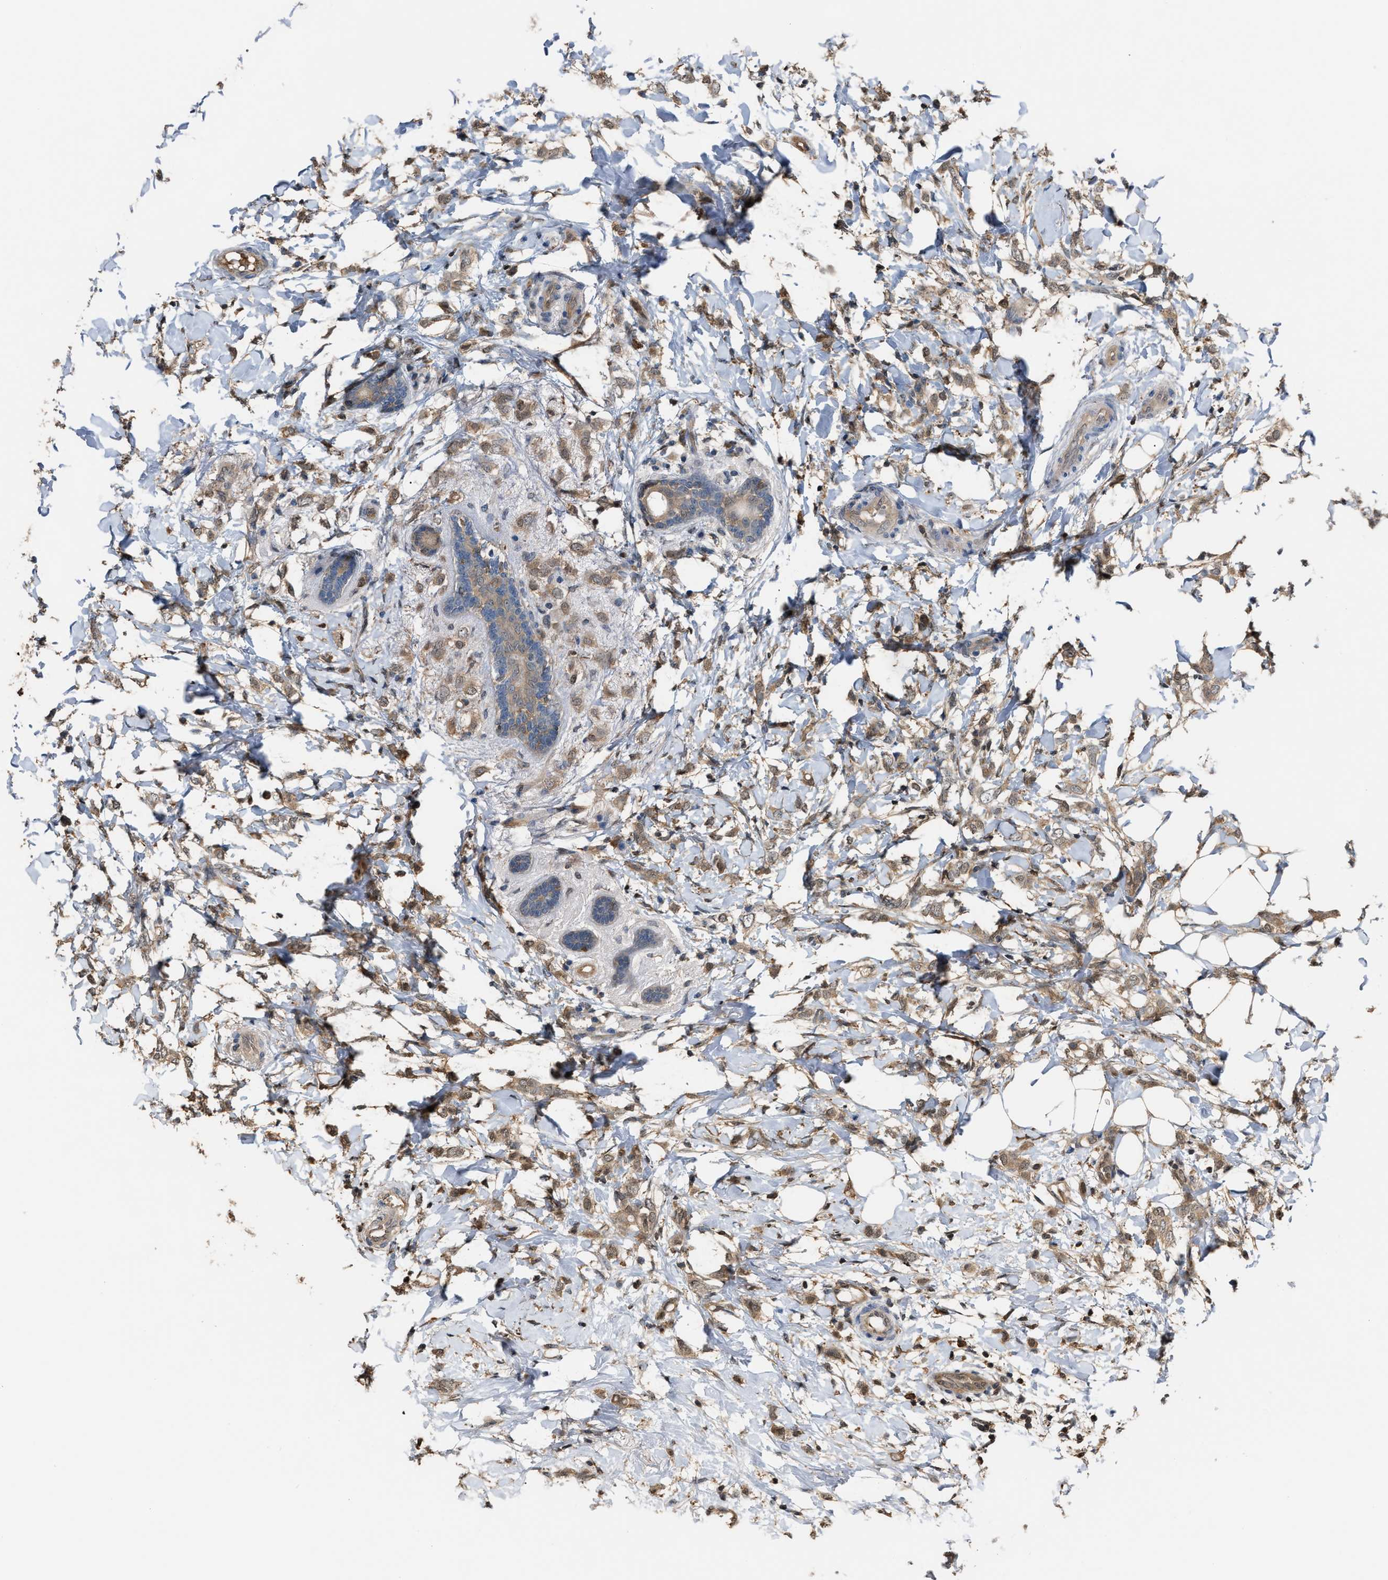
{"staining": {"intensity": "moderate", "quantity": ">75%", "location": "cytoplasmic/membranous"}, "tissue": "breast cancer", "cell_type": "Tumor cells", "image_type": "cancer", "snomed": [{"axis": "morphology", "description": "Normal tissue, NOS"}, {"axis": "morphology", "description": "Lobular carcinoma"}, {"axis": "topography", "description": "Breast"}], "caption": "Immunohistochemical staining of breast cancer (lobular carcinoma) demonstrates moderate cytoplasmic/membranous protein positivity in about >75% of tumor cells.", "gene": "MTPN", "patient": {"sex": "female", "age": 47}}